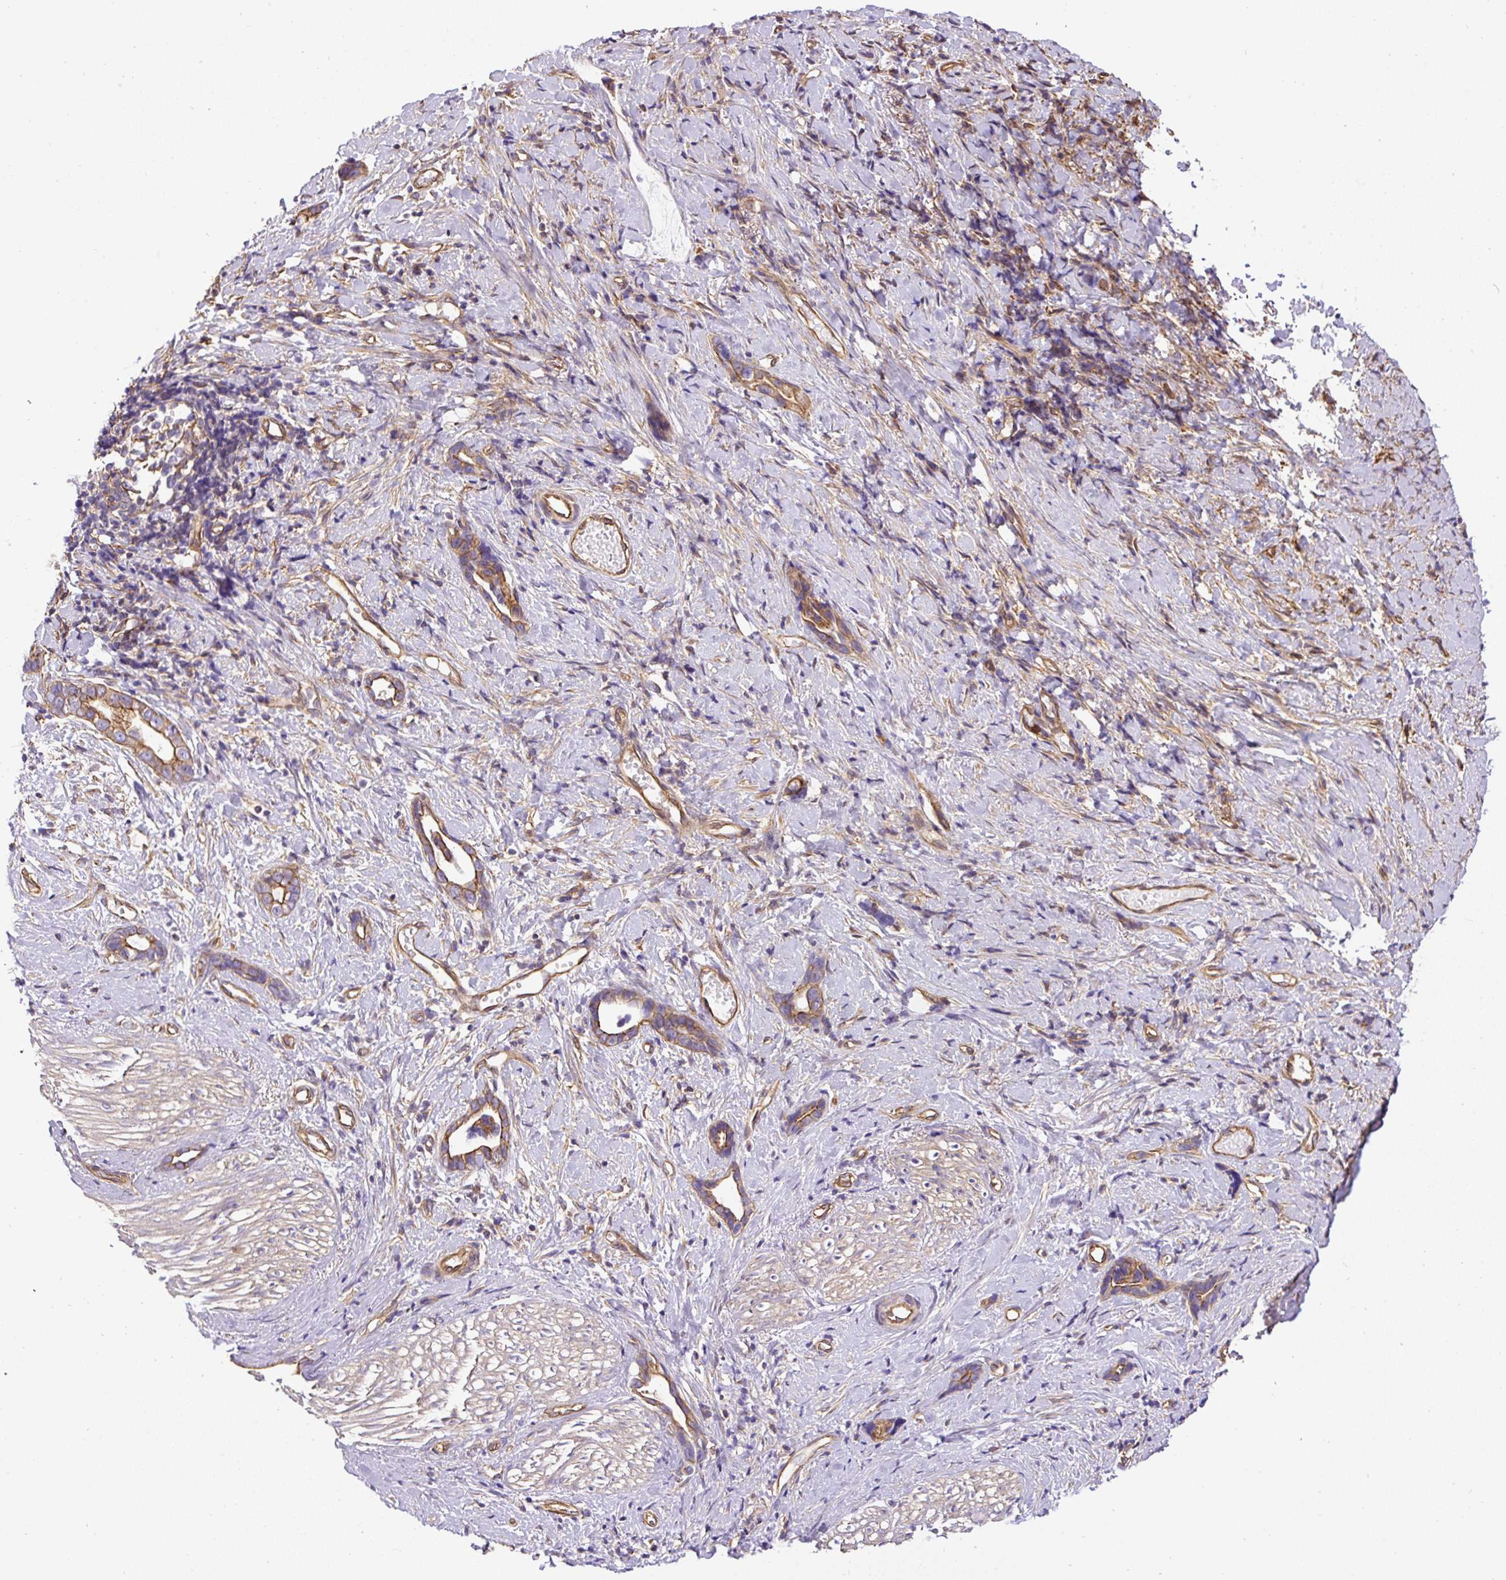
{"staining": {"intensity": "moderate", "quantity": "25%-75%", "location": "cytoplasmic/membranous"}, "tissue": "stomach cancer", "cell_type": "Tumor cells", "image_type": "cancer", "snomed": [{"axis": "morphology", "description": "Adenocarcinoma, NOS"}, {"axis": "topography", "description": "Stomach"}], "caption": "Approximately 25%-75% of tumor cells in human stomach adenocarcinoma show moderate cytoplasmic/membranous protein staining as visualized by brown immunohistochemical staining.", "gene": "DCTN1", "patient": {"sex": "male", "age": 55}}